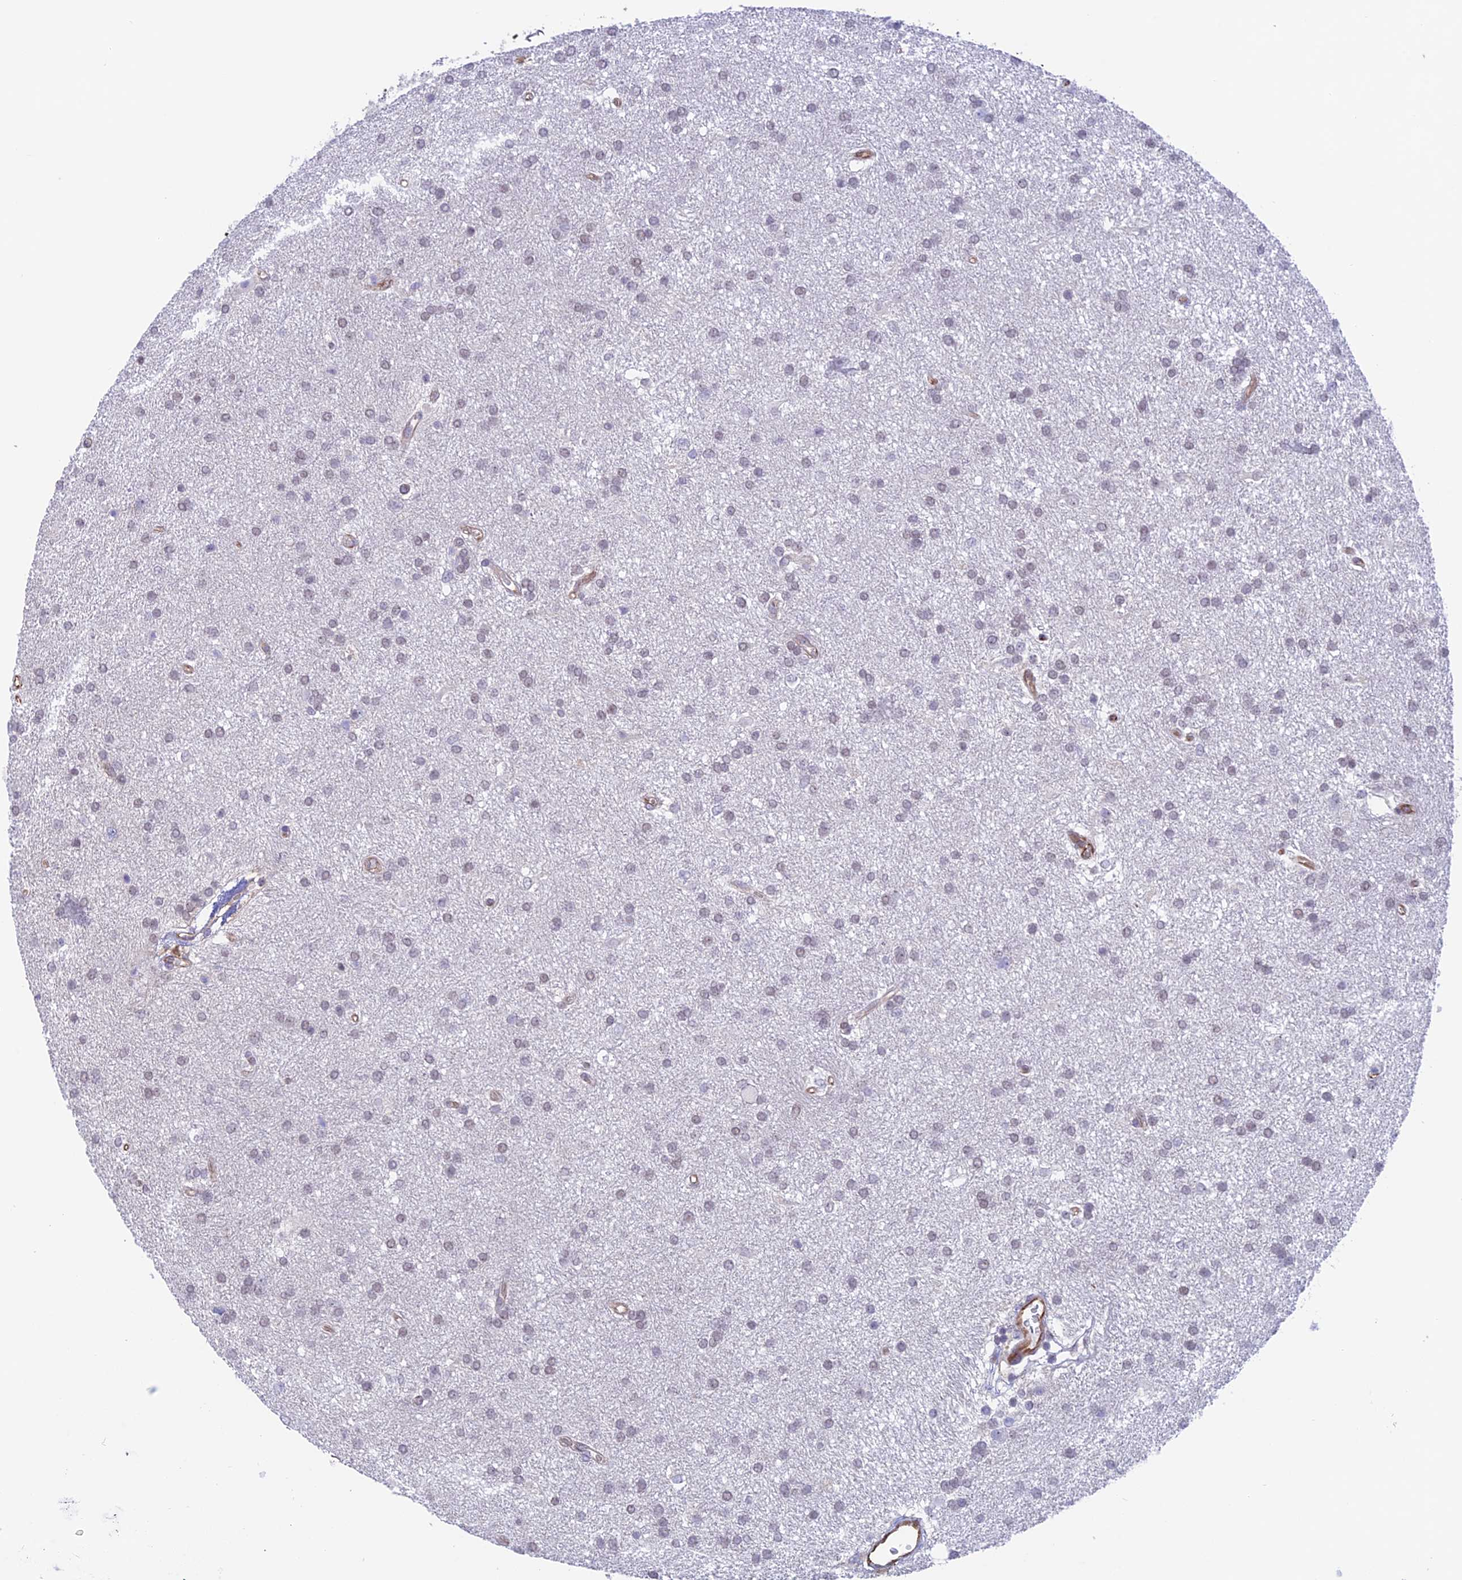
{"staining": {"intensity": "negative", "quantity": "none", "location": "none"}, "tissue": "glioma", "cell_type": "Tumor cells", "image_type": "cancer", "snomed": [{"axis": "morphology", "description": "Glioma, malignant, Low grade"}, {"axis": "topography", "description": "Brain"}], "caption": "The histopathology image exhibits no staining of tumor cells in malignant glioma (low-grade).", "gene": "ZNF652", "patient": {"sex": "male", "age": 66}}